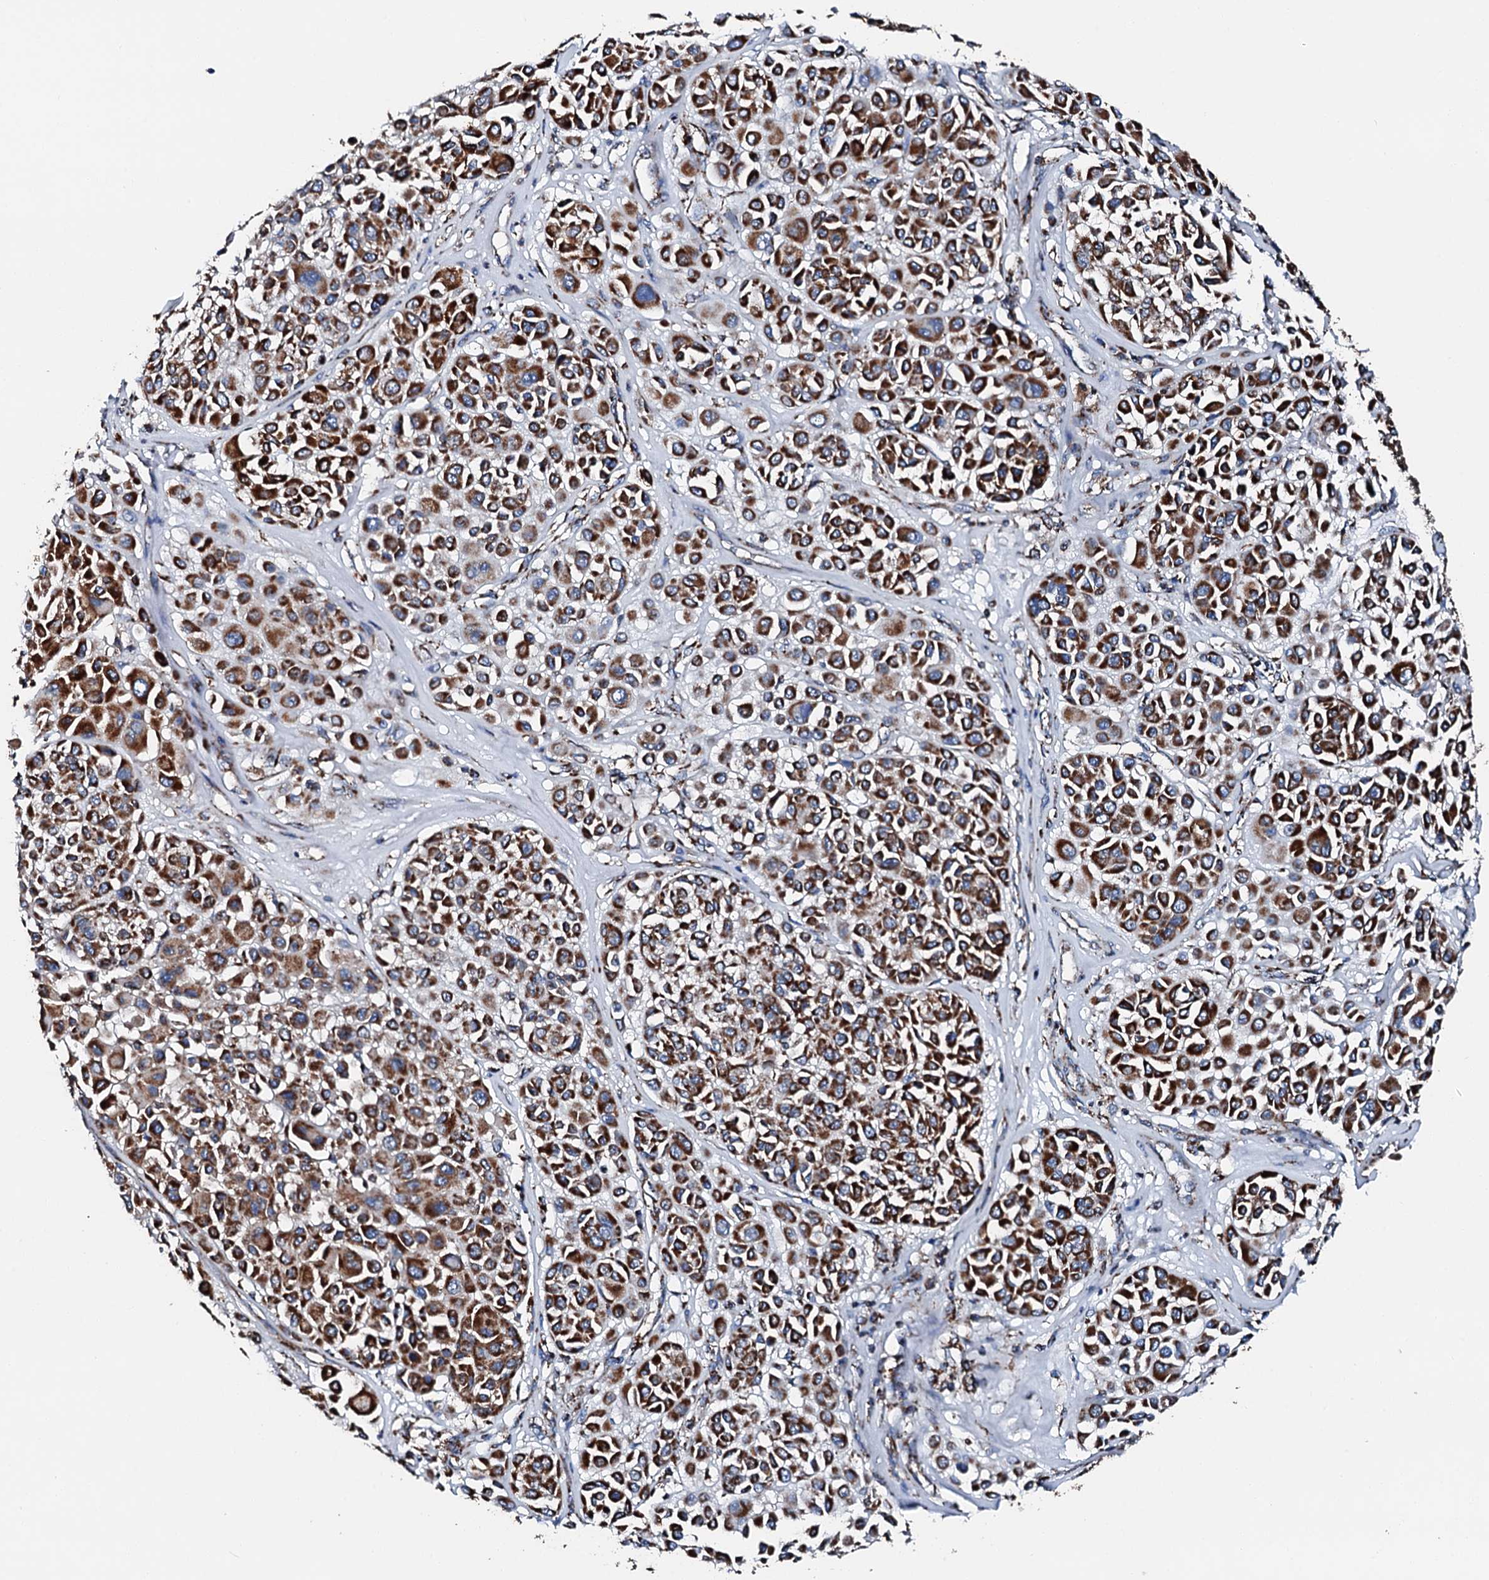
{"staining": {"intensity": "strong", "quantity": ">75%", "location": "cytoplasmic/membranous"}, "tissue": "melanoma", "cell_type": "Tumor cells", "image_type": "cancer", "snomed": [{"axis": "morphology", "description": "Malignant melanoma, Metastatic site"}, {"axis": "topography", "description": "Soft tissue"}], "caption": "Melanoma stained with a brown dye exhibits strong cytoplasmic/membranous positive staining in approximately >75% of tumor cells.", "gene": "HADH", "patient": {"sex": "male", "age": 41}}